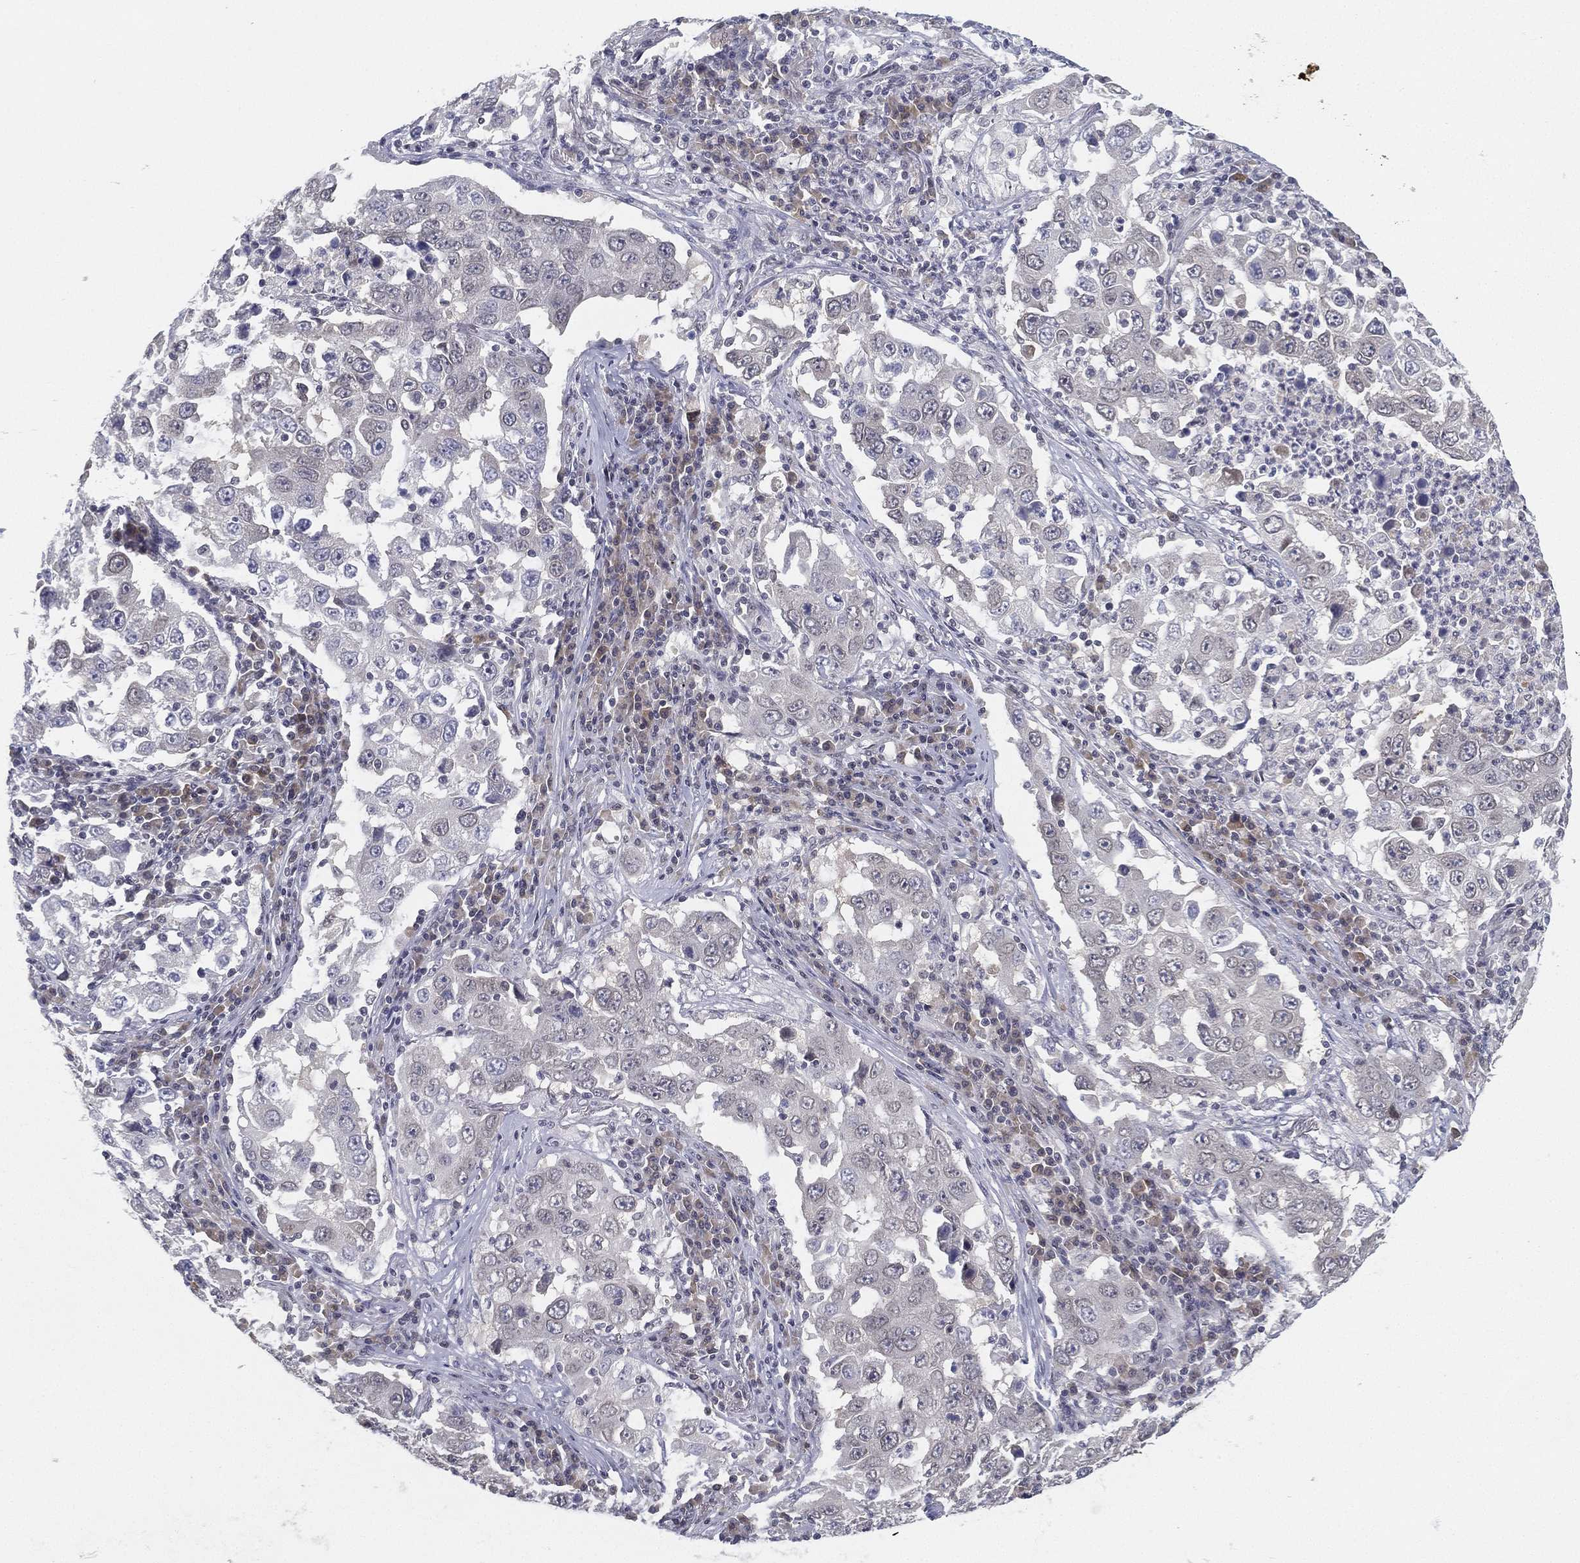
{"staining": {"intensity": "negative", "quantity": "none", "location": "none"}, "tissue": "lung cancer", "cell_type": "Tumor cells", "image_type": "cancer", "snomed": [{"axis": "morphology", "description": "Adenocarcinoma, NOS"}, {"axis": "topography", "description": "Lung"}], "caption": "There is no significant staining in tumor cells of adenocarcinoma (lung).", "gene": "MS4A8", "patient": {"sex": "male", "age": 73}}